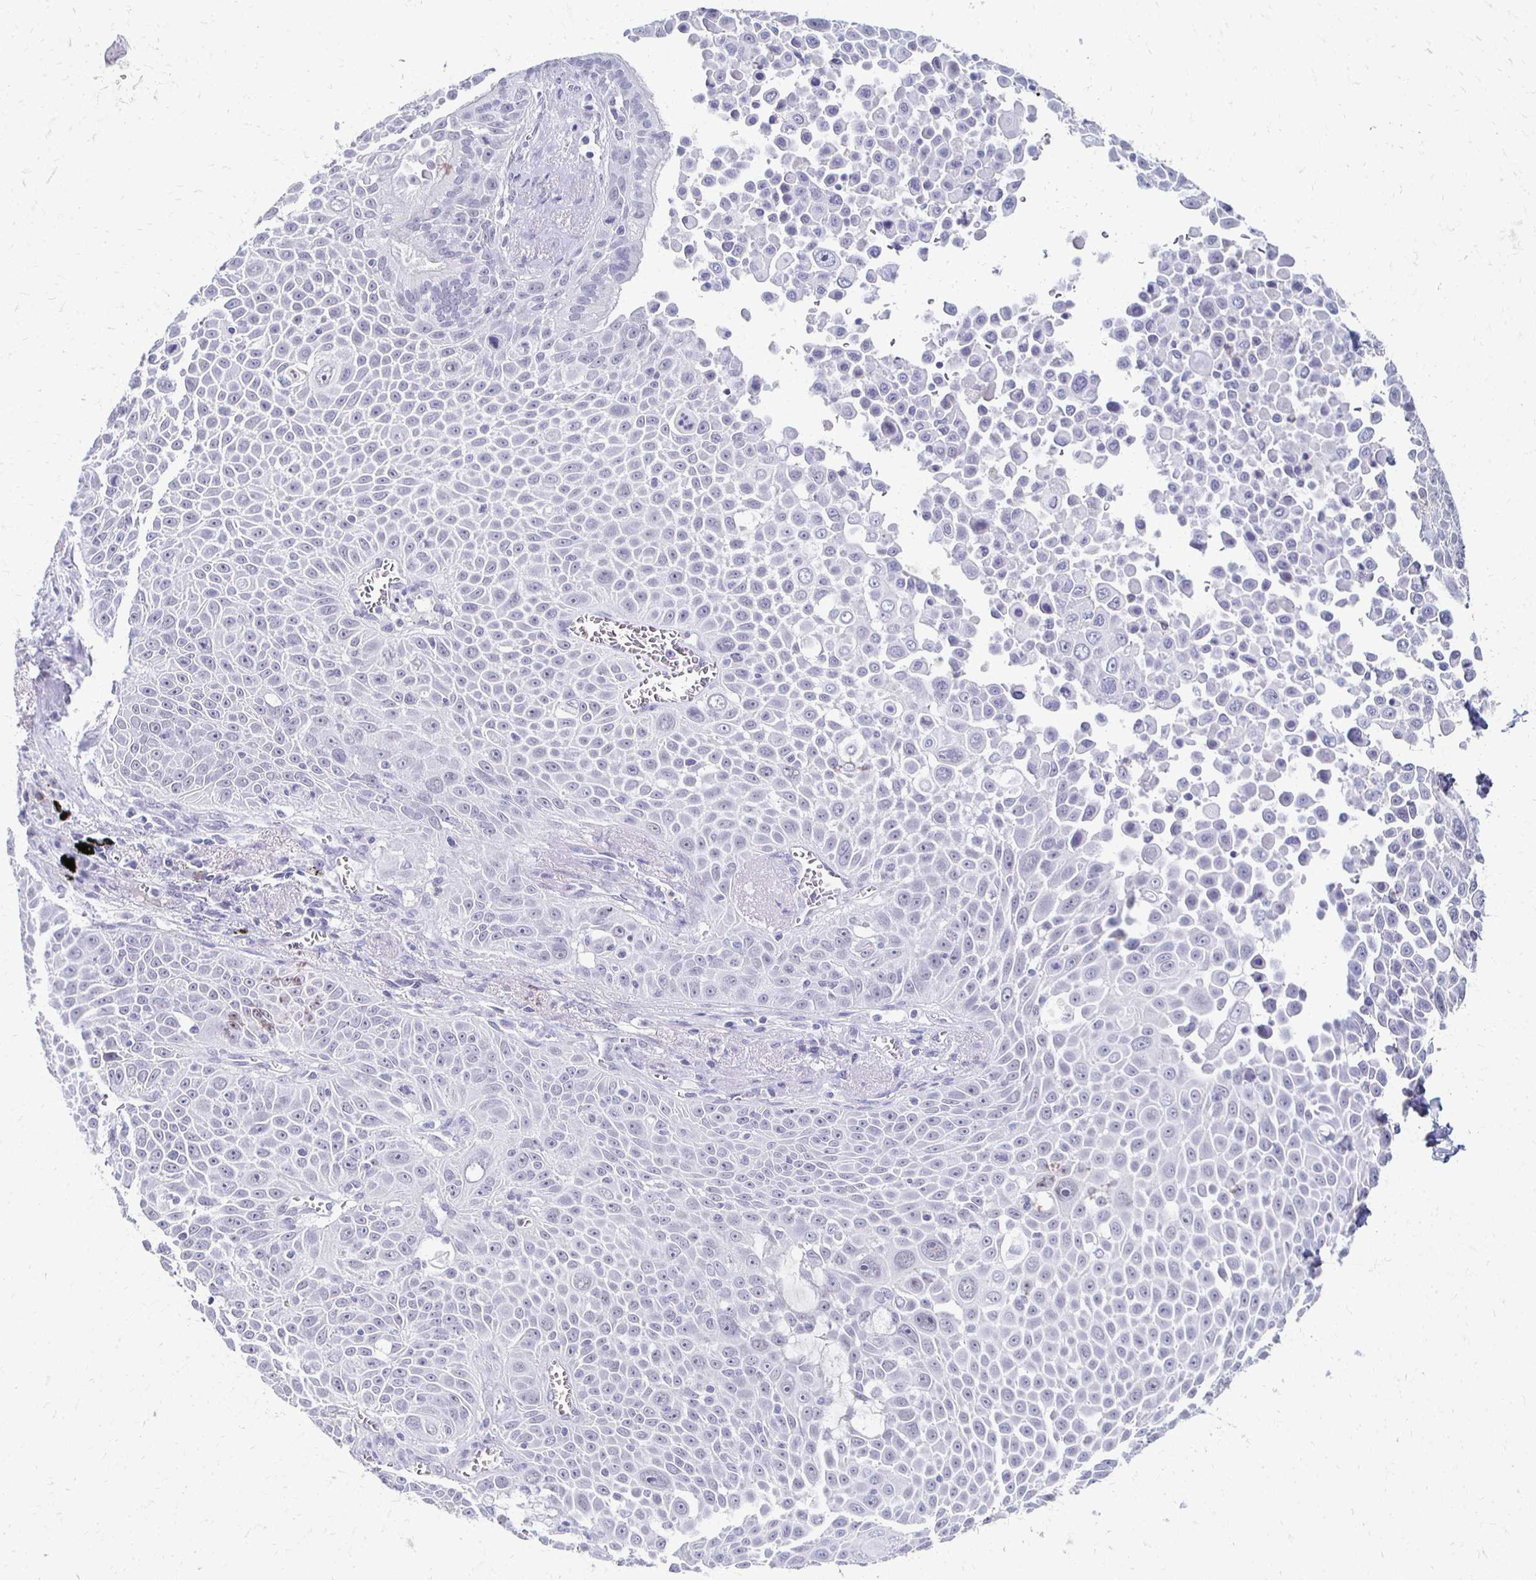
{"staining": {"intensity": "negative", "quantity": "none", "location": "none"}, "tissue": "lung cancer", "cell_type": "Tumor cells", "image_type": "cancer", "snomed": [{"axis": "morphology", "description": "Squamous cell carcinoma, NOS"}, {"axis": "morphology", "description": "Squamous cell carcinoma, metastatic, NOS"}, {"axis": "topography", "description": "Lymph node"}, {"axis": "topography", "description": "Lung"}], "caption": "Squamous cell carcinoma (lung) stained for a protein using IHC displays no staining tumor cells.", "gene": "CXCR2", "patient": {"sex": "female", "age": 62}}